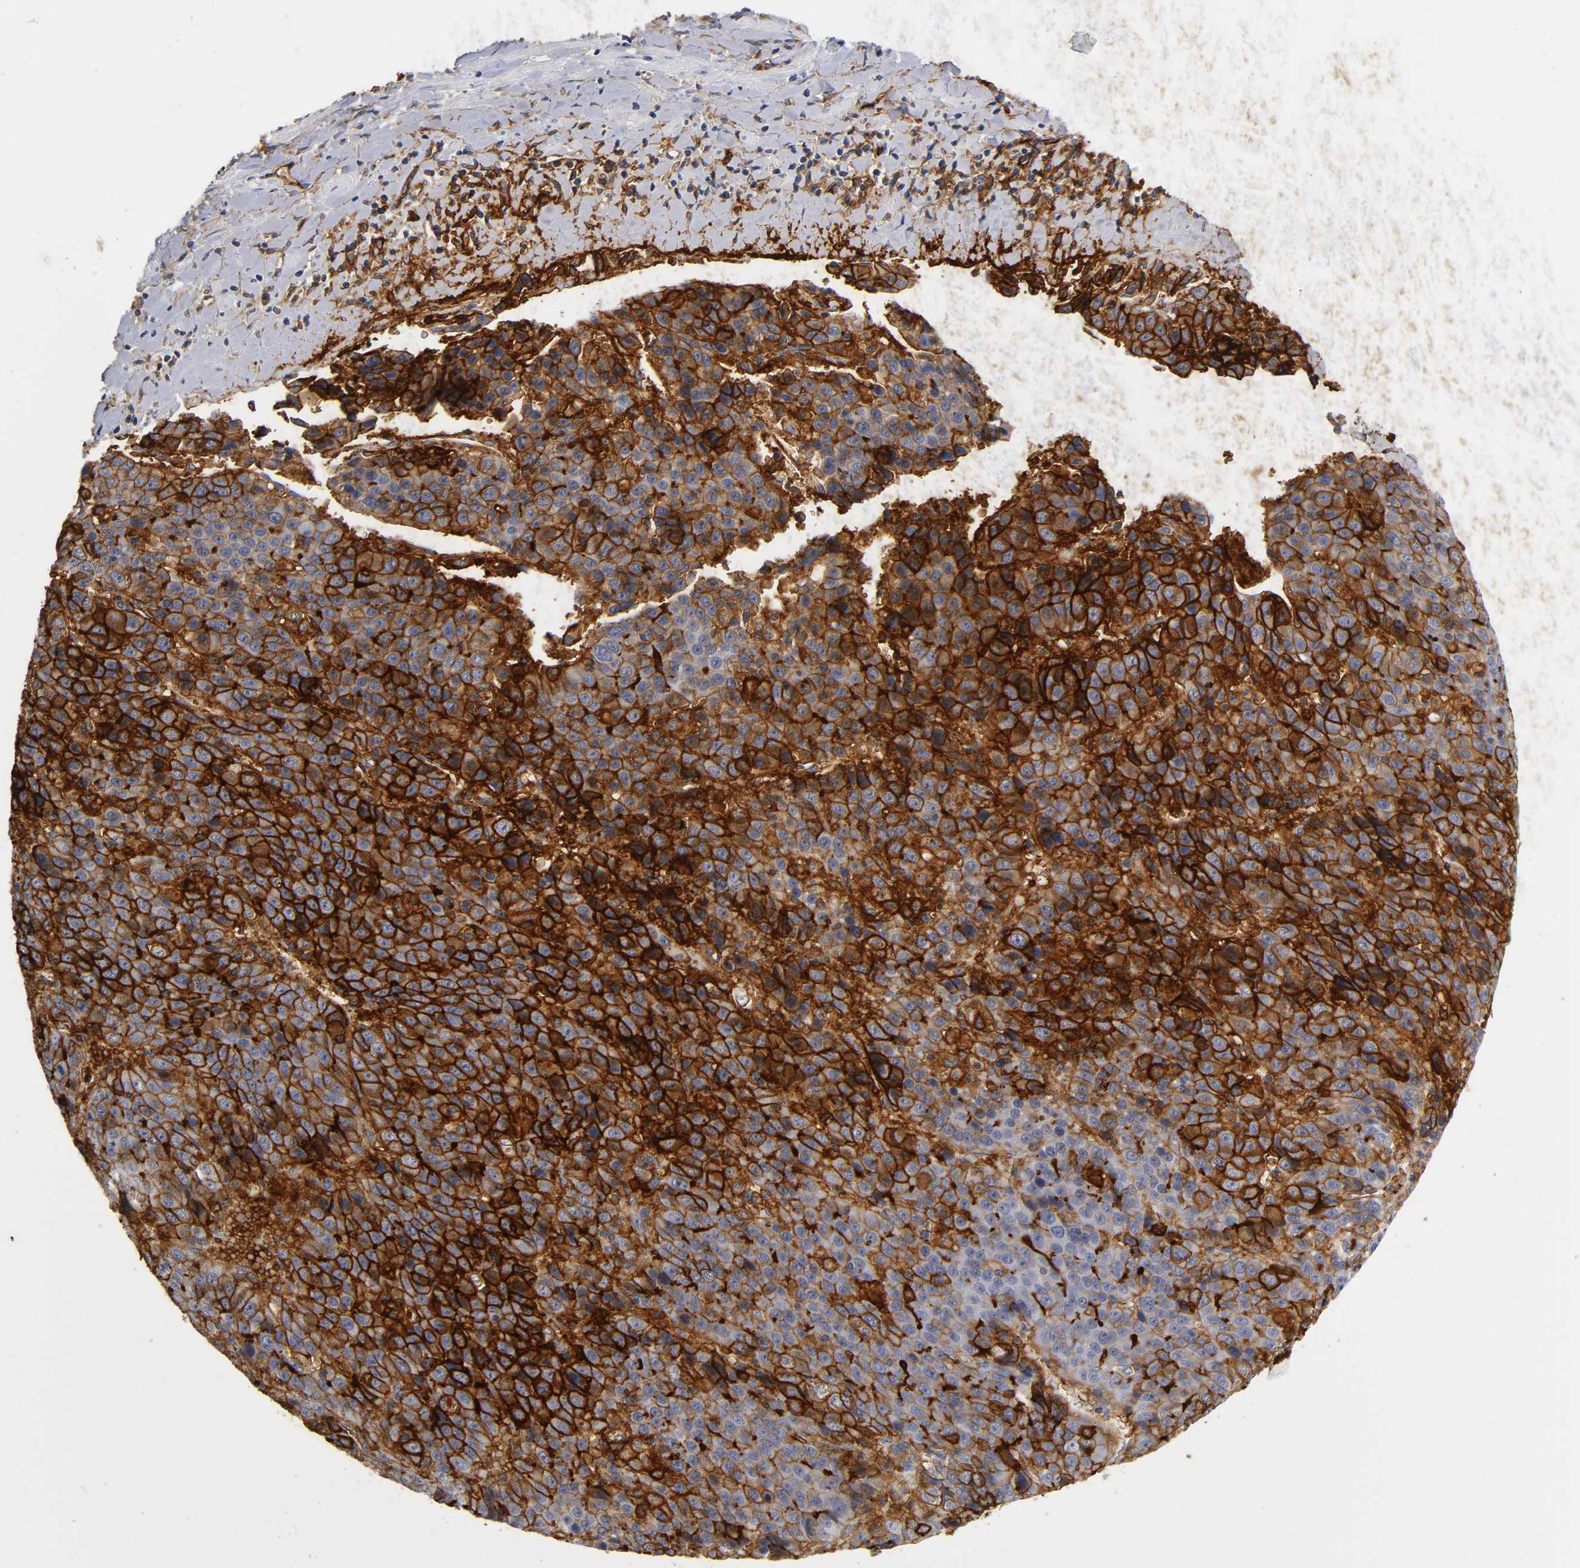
{"staining": {"intensity": "strong", "quantity": ">75%", "location": "cytoplasmic/membranous"}, "tissue": "liver cancer", "cell_type": "Tumor cells", "image_type": "cancer", "snomed": [{"axis": "morphology", "description": "Carcinoma, Hepatocellular, NOS"}, {"axis": "topography", "description": "Liver"}], "caption": "Protein expression analysis of hepatocellular carcinoma (liver) demonstrates strong cytoplasmic/membranous positivity in approximately >75% of tumor cells.", "gene": "ICAM1", "patient": {"sex": "female", "age": 53}}